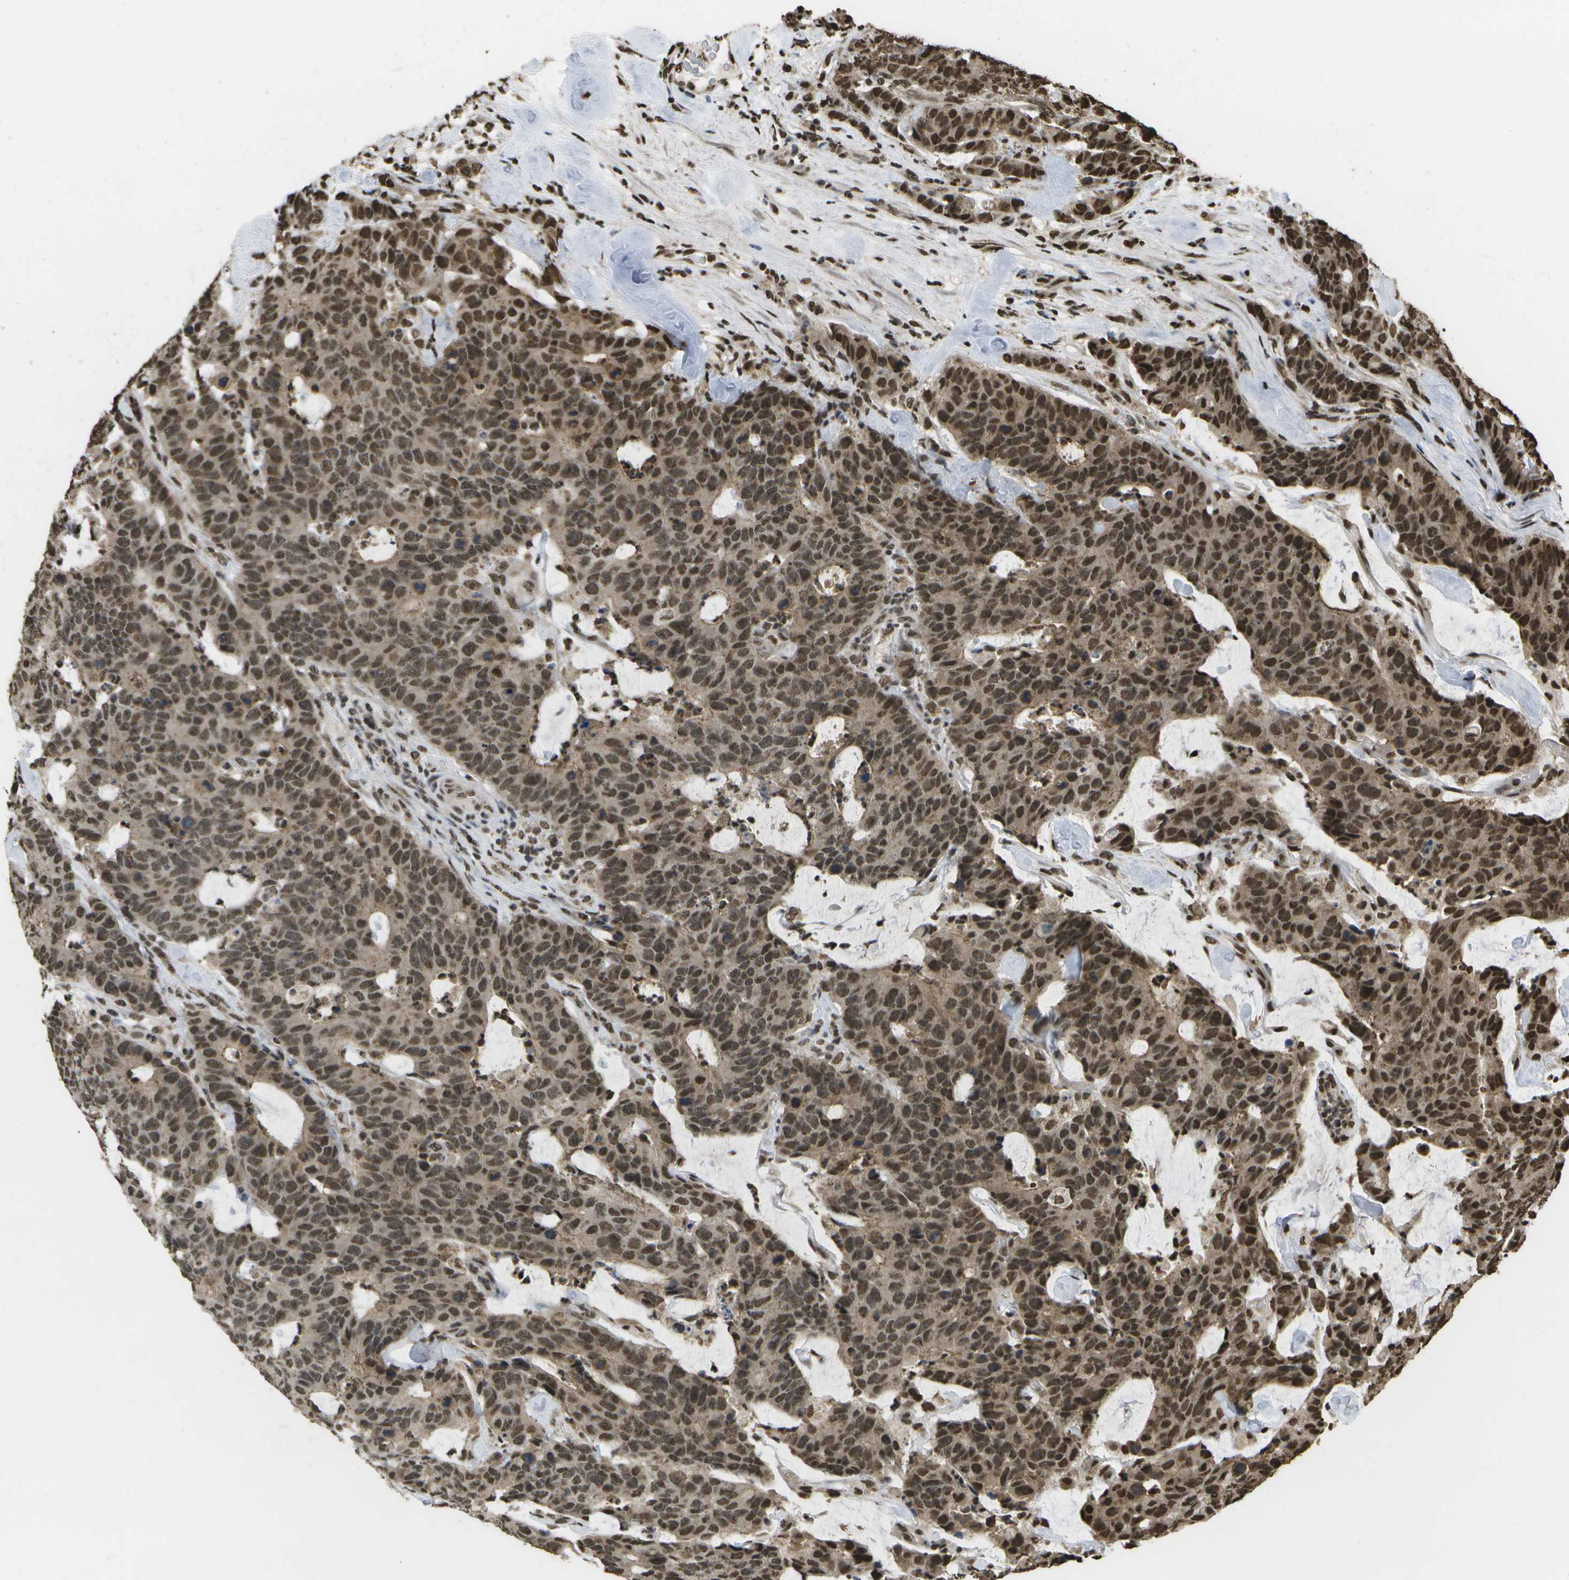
{"staining": {"intensity": "strong", "quantity": ">75%", "location": "cytoplasmic/membranous,nuclear"}, "tissue": "colorectal cancer", "cell_type": "Tumor cells", "image_type": "cancer", "snomed": [{"axis": "morphology", "description": "Adenocarcinoma, NOS"}, {"axis": "topography", "description": "Colon"}], "caption": "IHC (DAB (3,3'-diaminobenzidine)) staining of colorectal adenocarcinoma demonstrates strong cytoplasmic/membranous and nuclear protein positivity in approximately >75% of tumor cells.", "gene": "SPEN", "patient": {"sex": "female", "age": 86}}